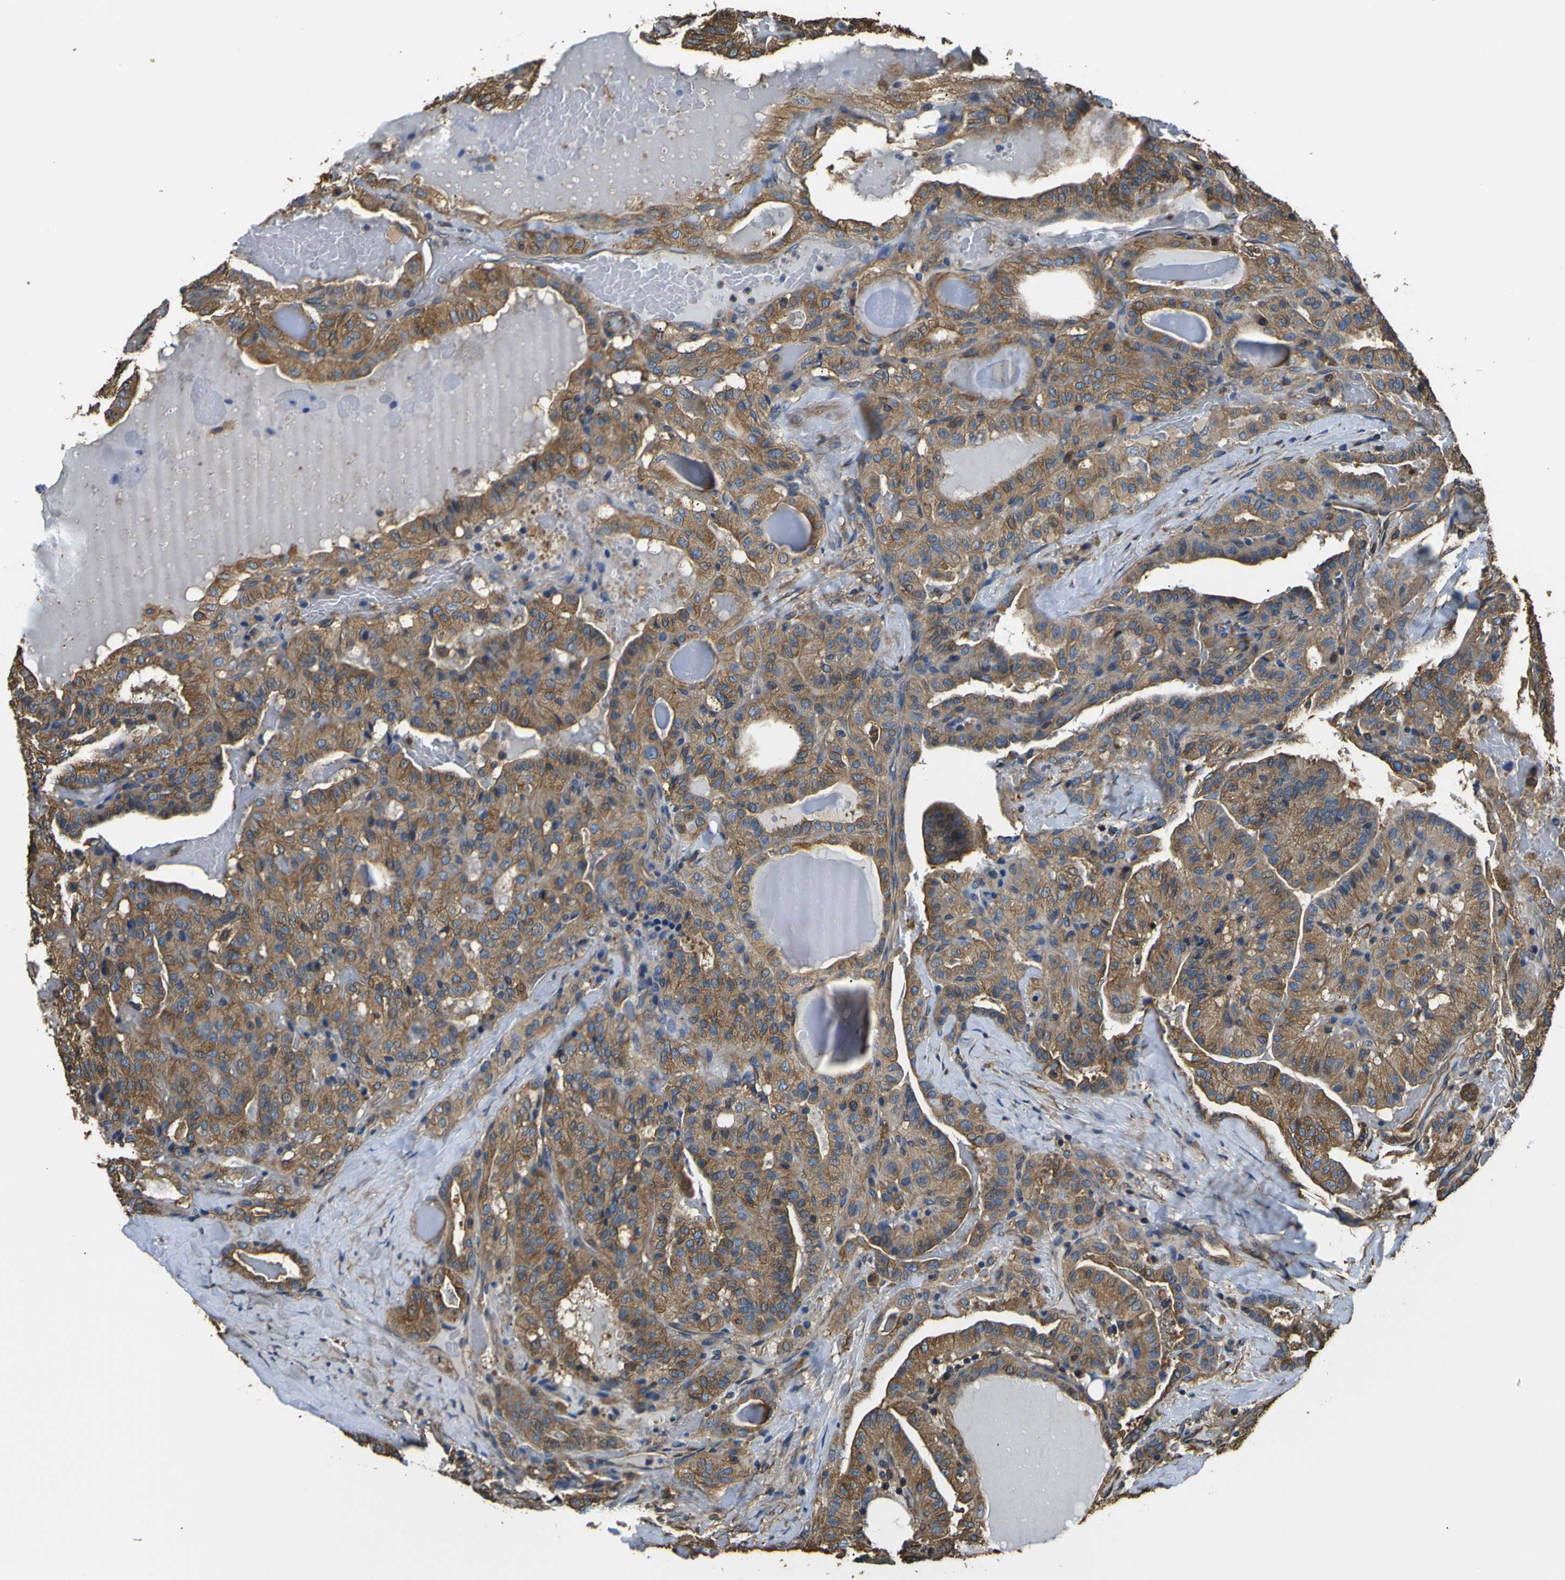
{"staining": {"intensity": "moderate", "quantity": ">75%", "location": "cytoplasmic/membranous"}, "tissue": "thyroid cancer", "cell_type": "Tumor cells", "image_type": "cancer", "snomed": [{"axis": "morphology", "description": "Papillary adenocarcinoma, NOS"}, {"axis": "topography", "description": "Thyroid gland"}], "caption": "Approximately >75% of tumor cells in thyroid cancer display moderate cytoplasmic/membranous protein expression as visualized by brown immunohistochemical staining.", "gene": "TUBB", "patient": {"sex": "male", "age": 77}}